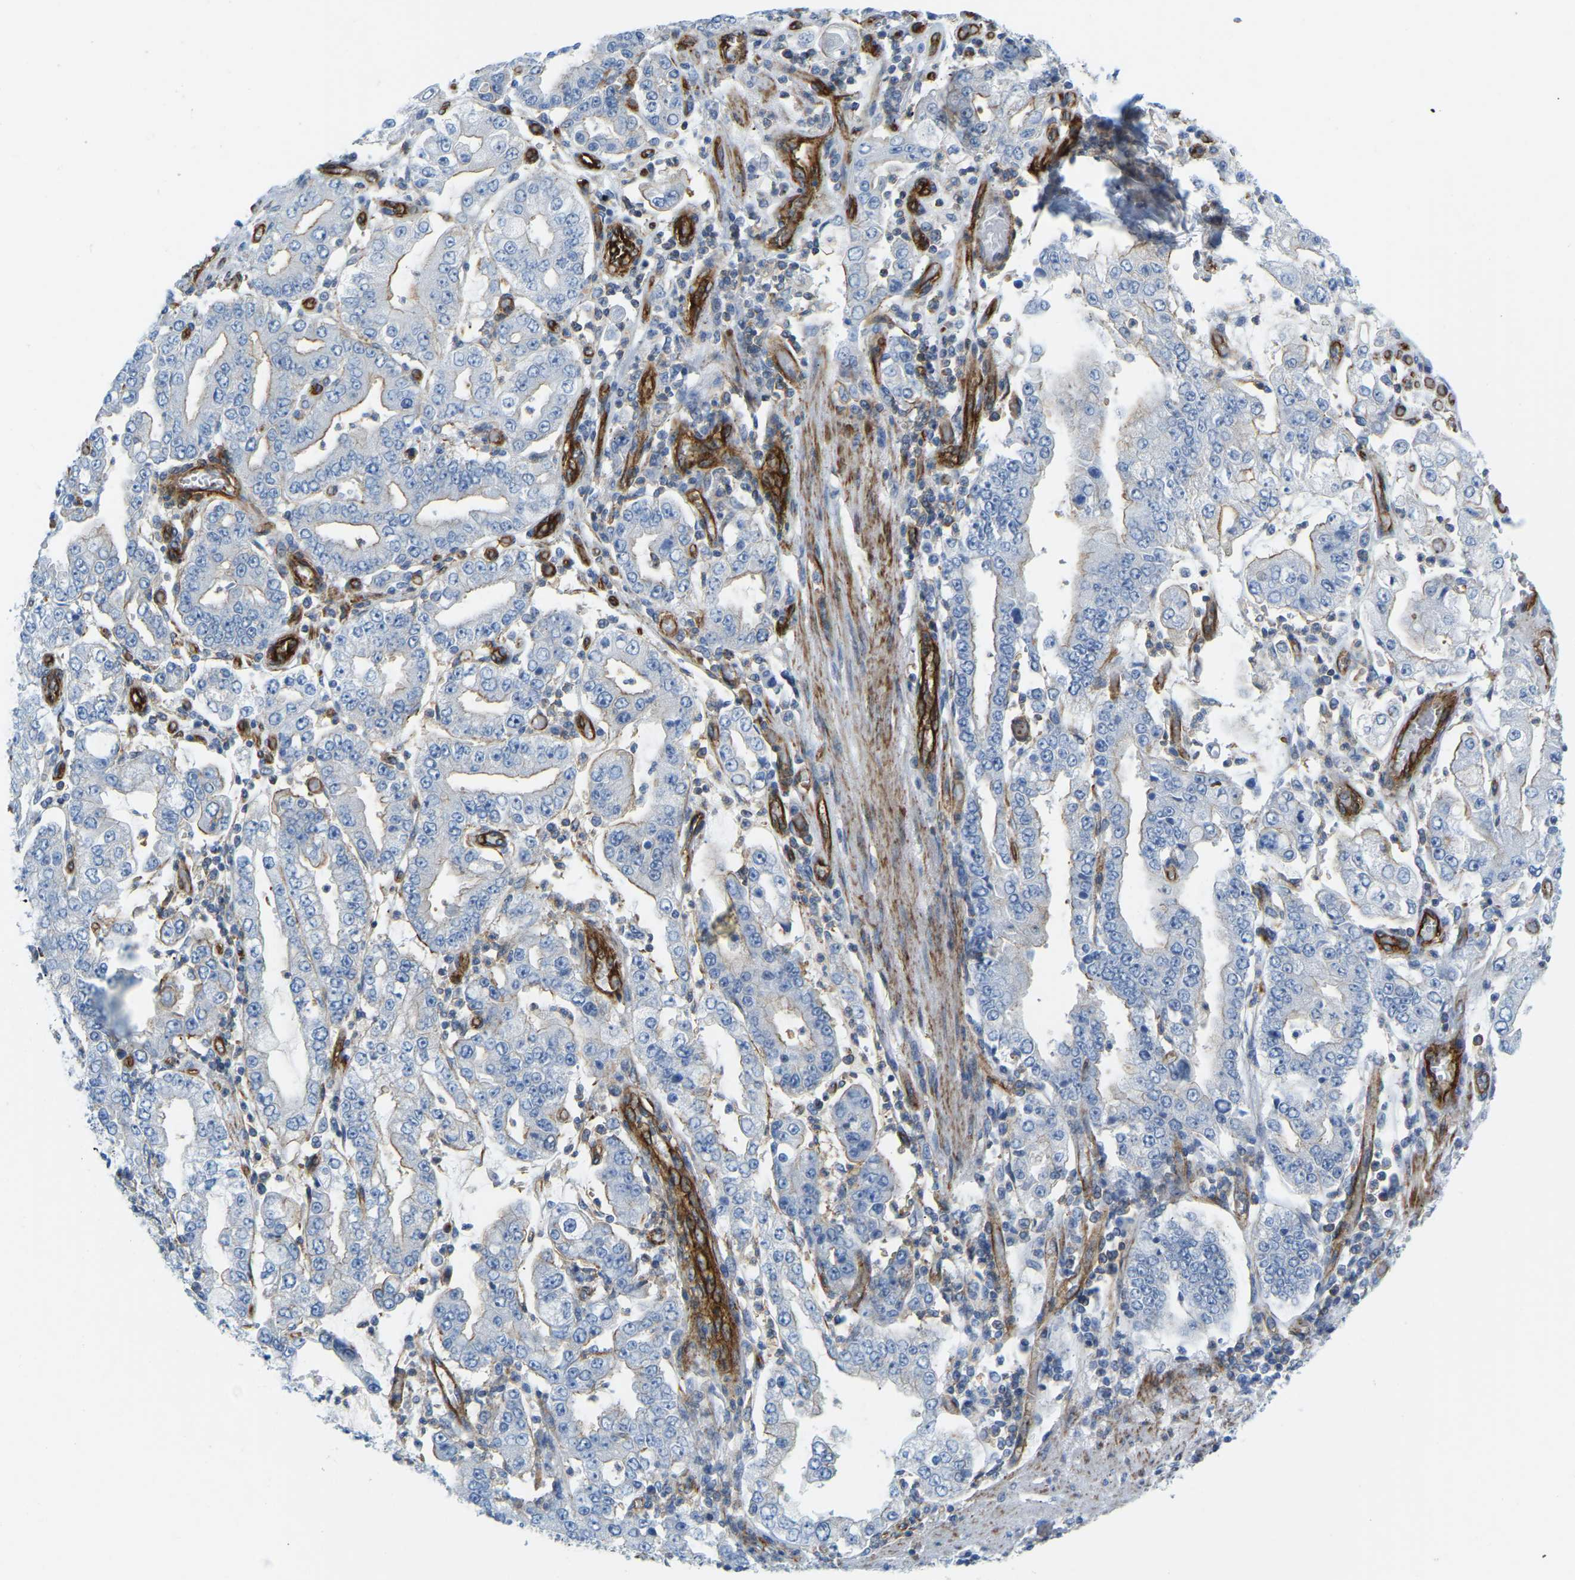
{"staining": {"intensity": "negative", "quantity": "none", "location": "none"}, "tissue": "stomach cancer", "cell_type": "Tumor cells", "image_type": "cancer", "snomed": [{"axis": "morphology", "description": "Adenocarcinoma, NOS"}, {"axis": "topography", "description": "Stomach"}], "caption": "This image is of stomach adenocarcinoma stained with immunohistochemistry (IHC) to label a protein in brown with the nuclei are counter-stained blue. There is no positivity in tumor cells.", "gene": "MYL3", "patient": {"sex": "male", "age": 76}}